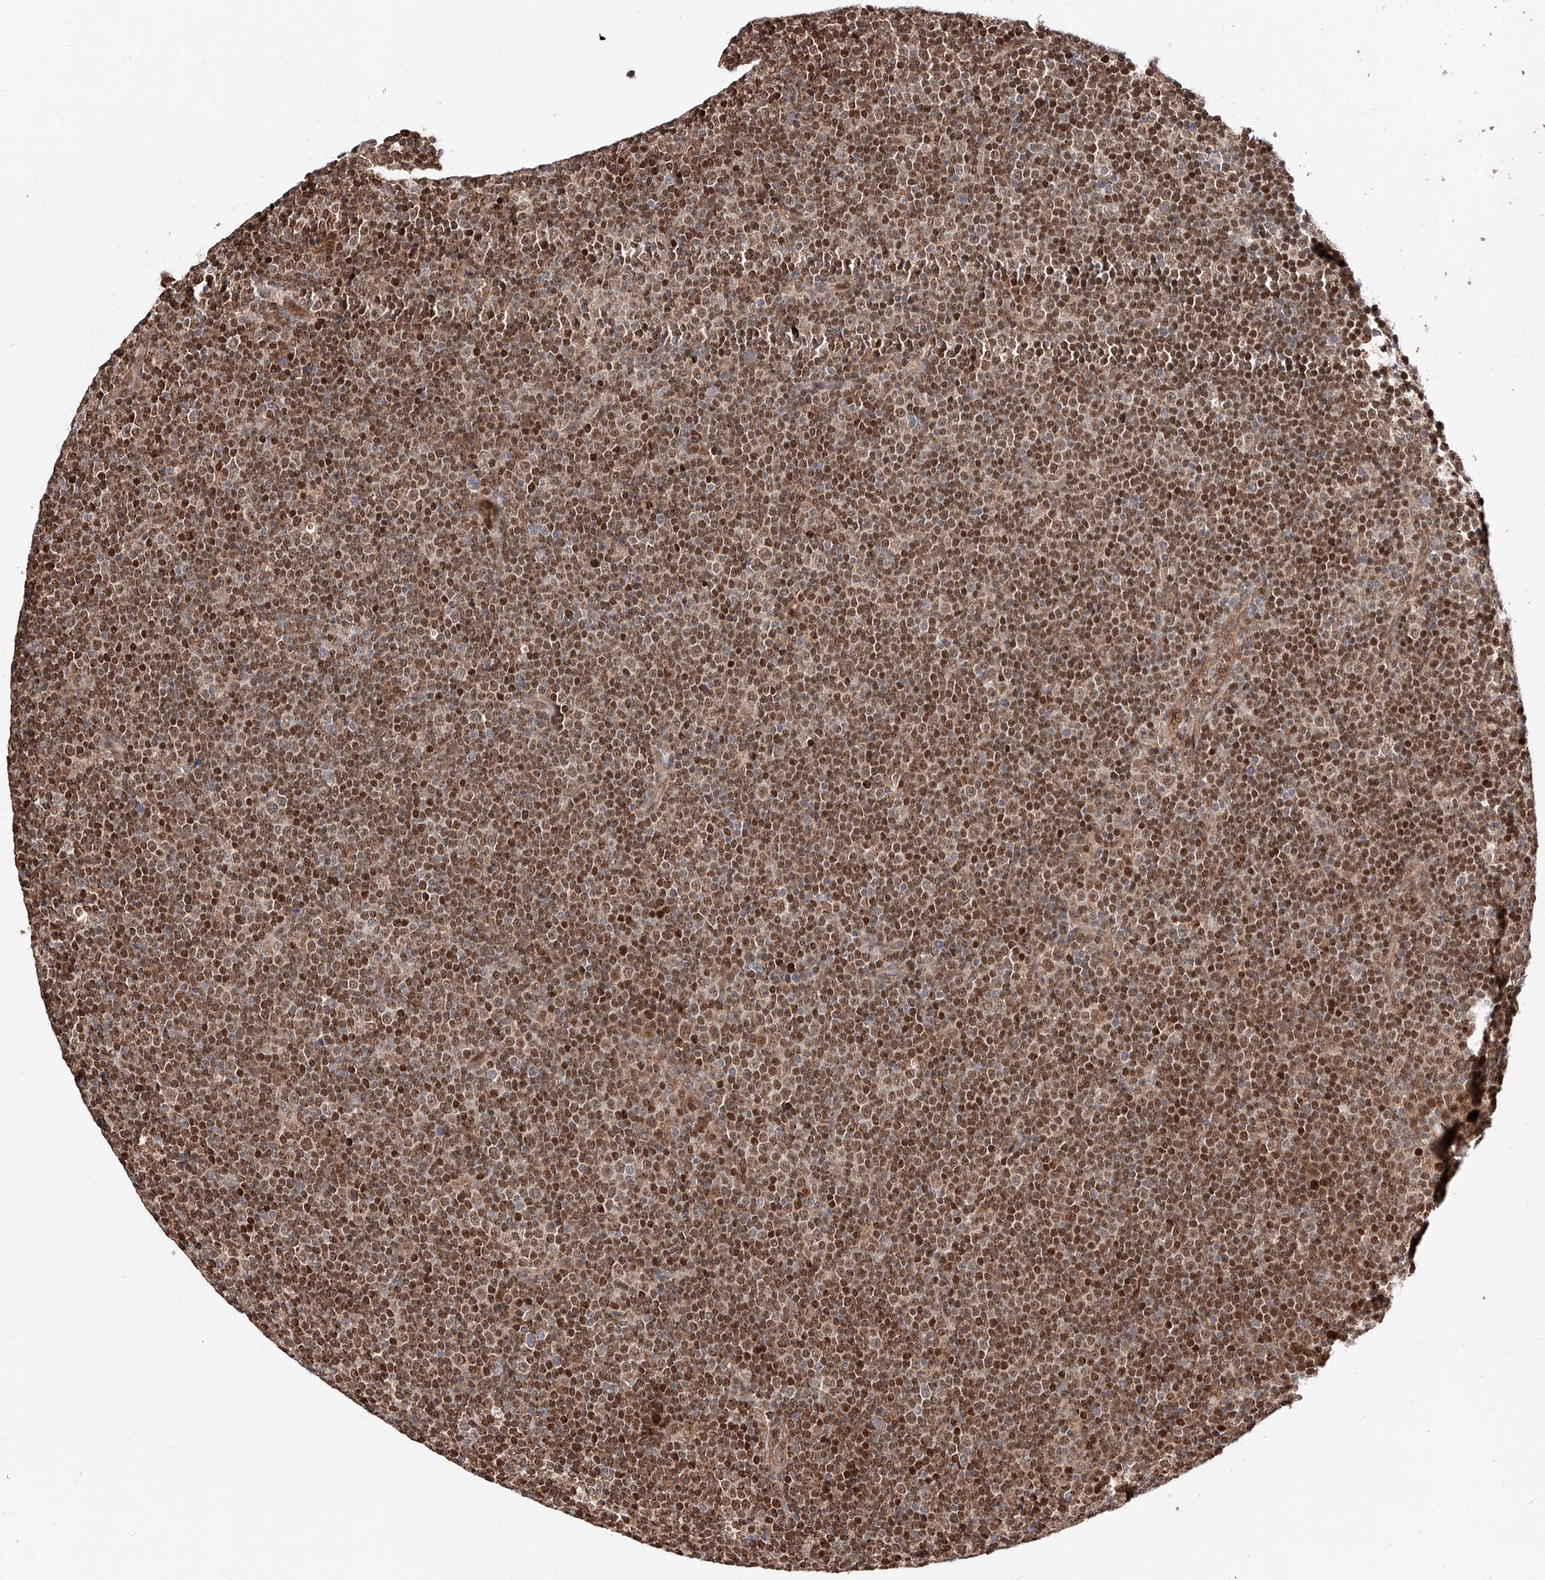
{"staining": {"intensity": "moderate", "quantity": ">75%", "location": "cytoplasmic/membranous,nuclear"}, "tissue": "lymphoma", "cell_type": "Tumor cells", "image_type": "cancer", "snomed": [{"axis": "morphology", "description": "Malignant lymphoma, non-Hodgkin's type, Low grade"}, {"axis": "topography", "description": "Lymph node"}], "caption": "Tumor cells demonstrate medium levels of moderate cytoplasmic/membranous and nuclear positivity in about >75% of cells in lymphoma.", "gene": "THTPA", "patient": {"sex": "female", "age": 67}}